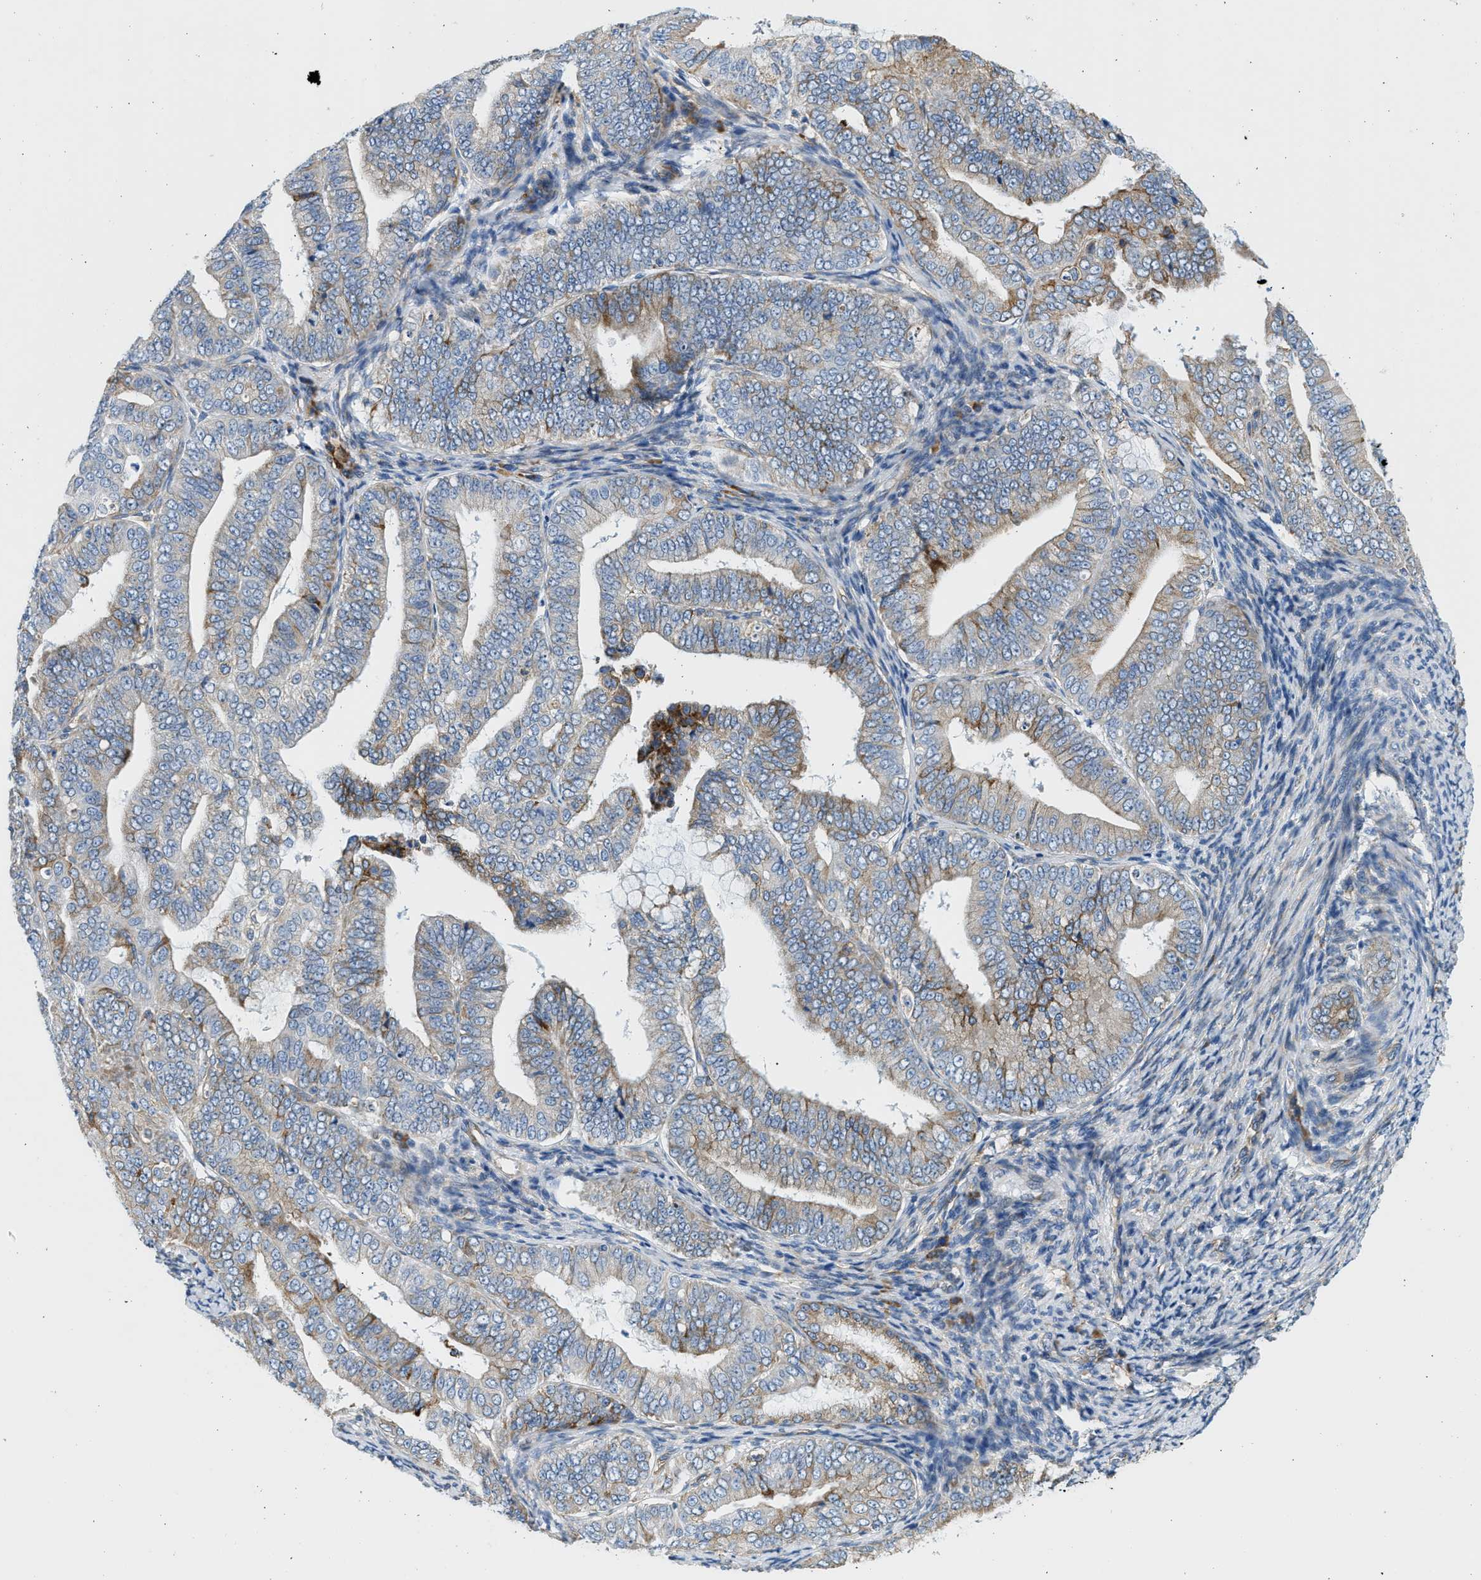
{"staining": {"intensity": "moderate", "quantity": "25%-75%", "location": "cytoplasmic/membranous"}, "tissue": "endometrial cancer", "cell_type": "Tumor cells", "image_type": "cancer", "snomed": [{"axis": "morphology", "description": "Adenocarcinoma, NOS"}, {"axis": "topography", "description": "Endometrium"}], "caption": "Endometrial adenocarcinoma stained with immunohistochemistry (IHC) demonstrates moderate cytoplasmic/membranous staining in about 25%-75% of tumor cells. (Stains: DAB in brown, nuclei in blue, Microscopy: brightfield microscopy at high magnification).", "gene": "CNTN6", "patient": {"sex": "female", "age": 63}}